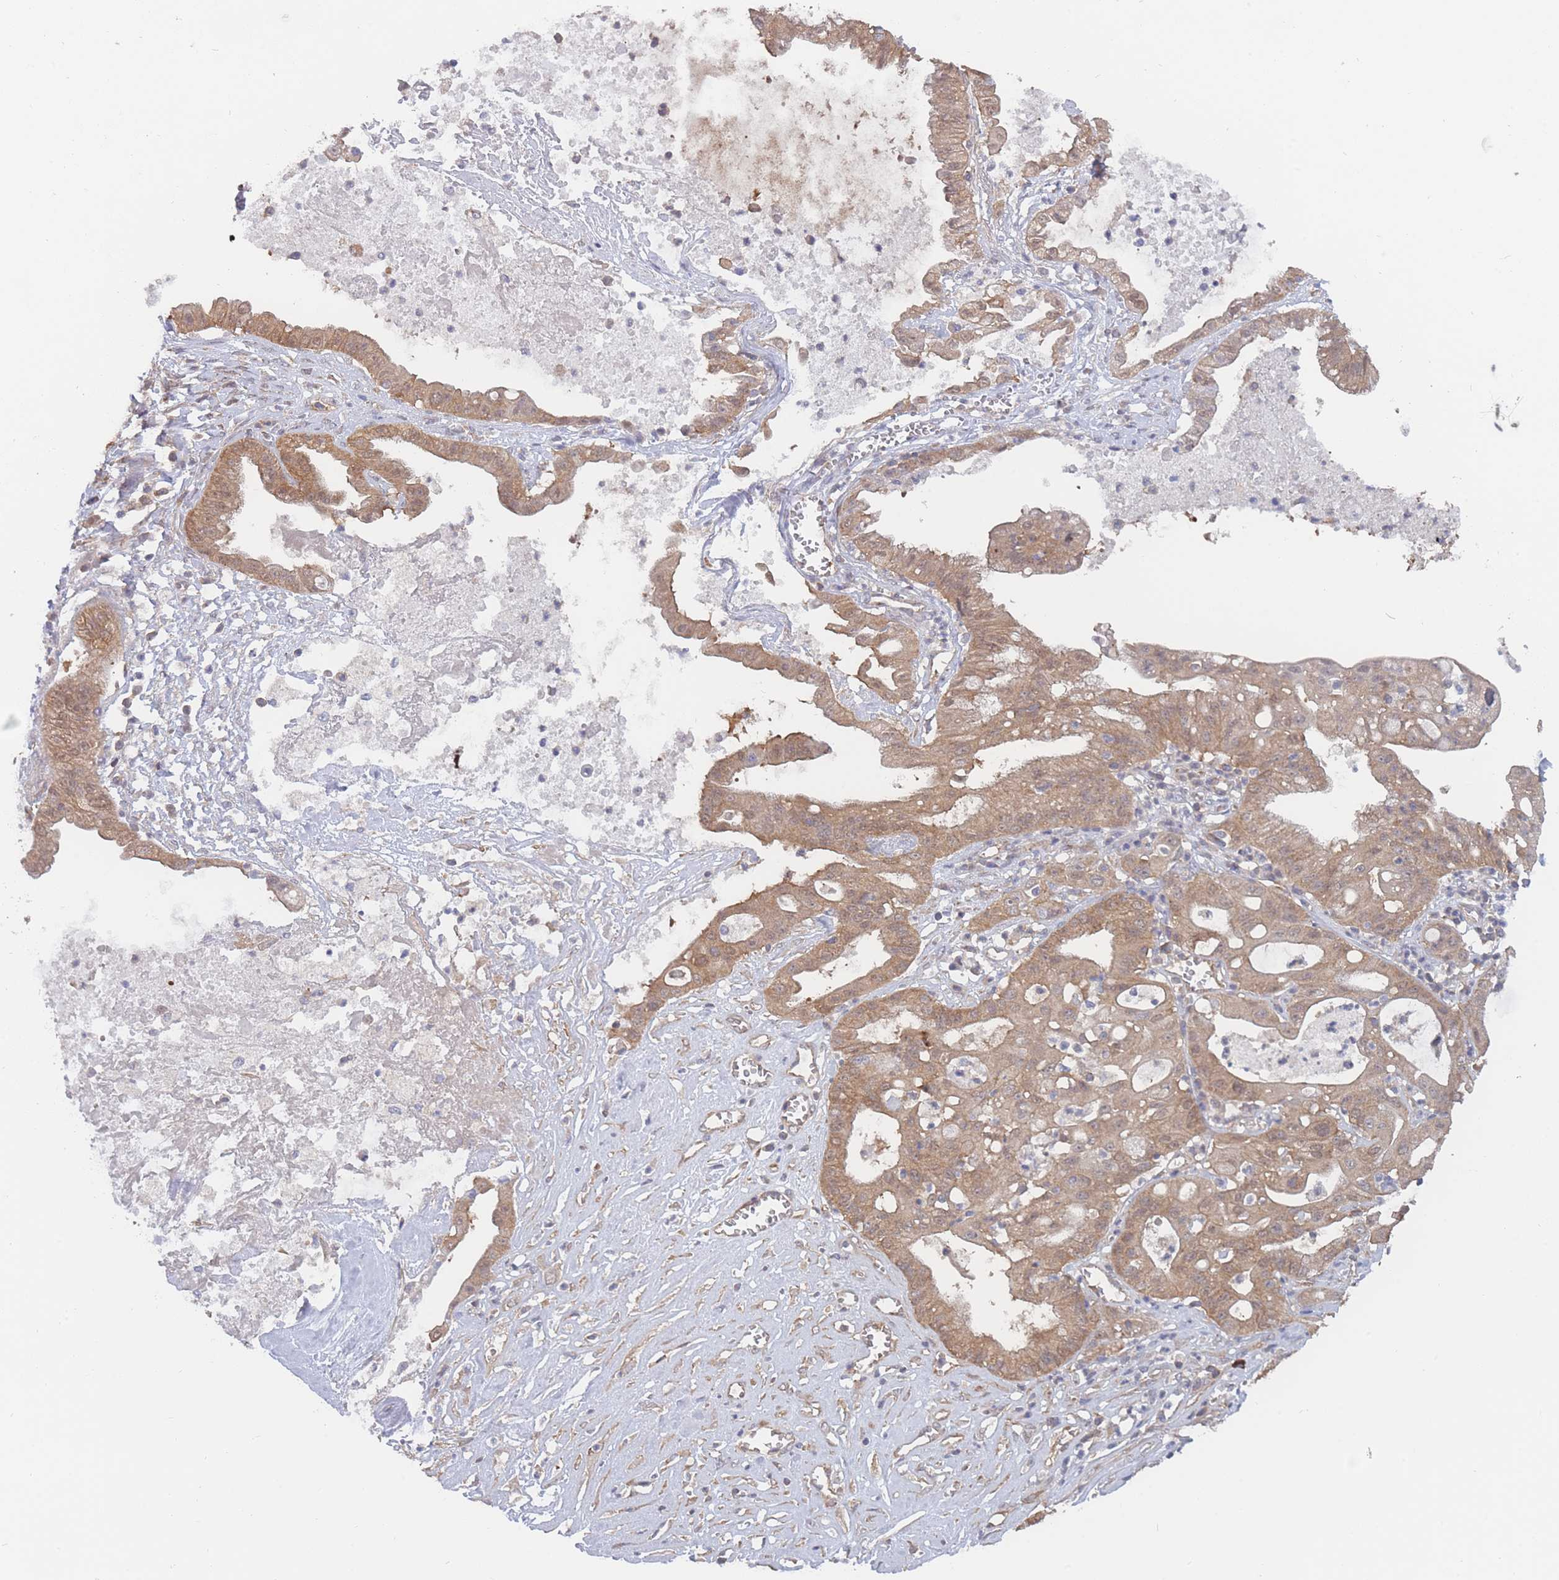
{"staining": {"intensity": "moderate", "quantity": ">75%", "location": "cytoplasmic/membranous"}, "tissue": "ovarian cancer", "cell_type": "Tumor cells", "image_type": "cancer", "snomed": [{"axis": "morphology", "description": "Cystadenocarcinoma, mucinous, NOS"}, {"axis": "topography", "description": "Ovary"}], "caption": "Immunohistochemistry of human mucinous cystadenocarcinoma (ovarian) exhibits medium levels of moderate cytoplasmic/membranous staining in approximately >75% of tumor cells.", "gene": "MRPS18B", "patient": {"sex": "female", "age": 70}}